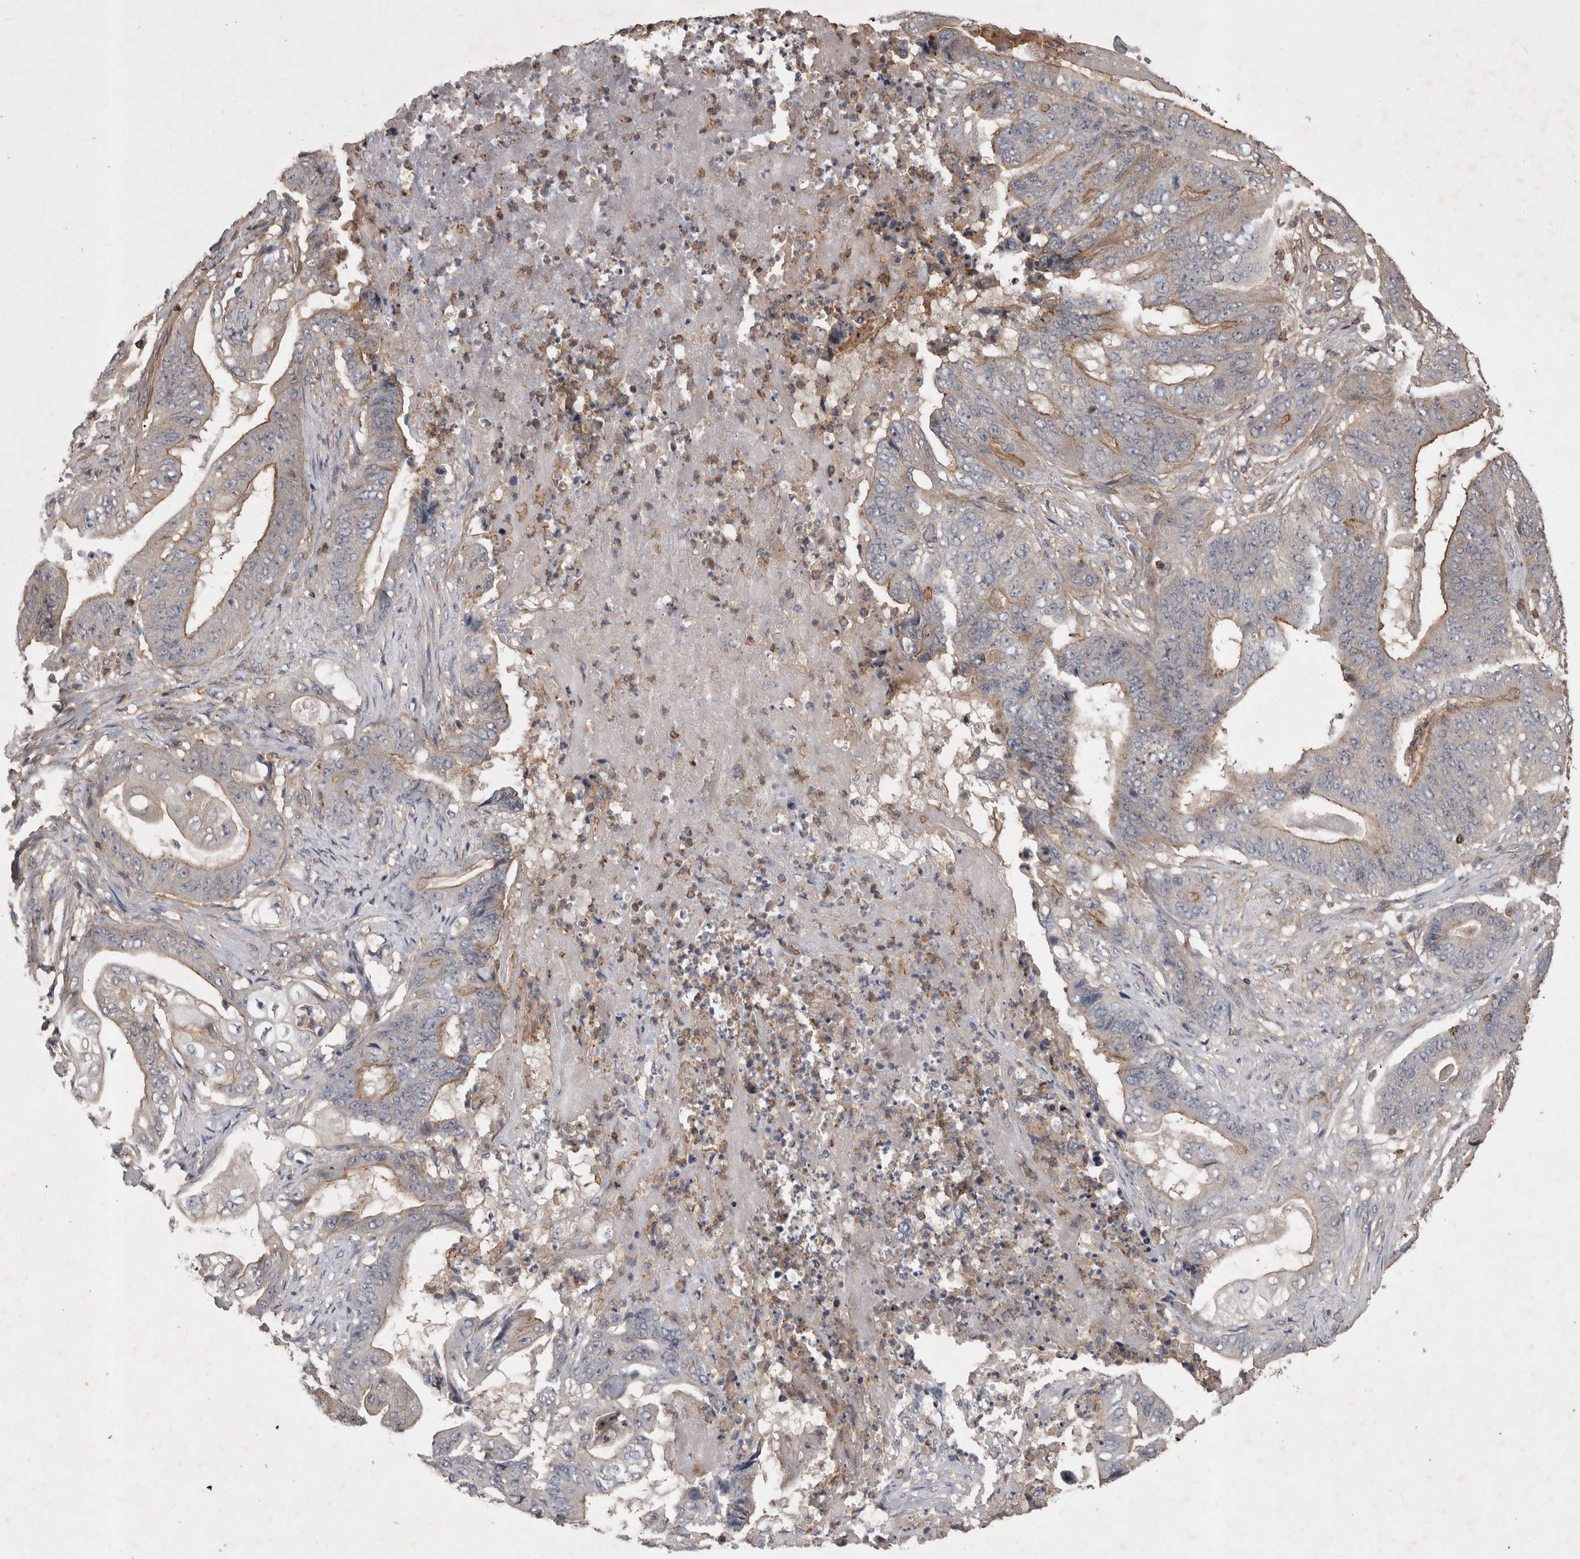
{"staining": {"intensity": "weak", "quantity": "25%-75%", "location": "cytoplasmic/membranous"}, "tissue": "stomach cancer", "cell_type": "Tumor cells", "image_type": "cancer", "snomed": [{"axis": "morphology", "description": "Adenocarcinoma, NOS"}, {"axis": "topography", "description": "Stomach"}], "caption": "Brown immunohistochemical staining in stomach cancer (adenocarcinoma) exhibits weak cytoplasmic/membranous staining in about 25%-75% of tumor cells.", "gene": "SPATA48", "patient": {"sex": "female", "age": 73}}